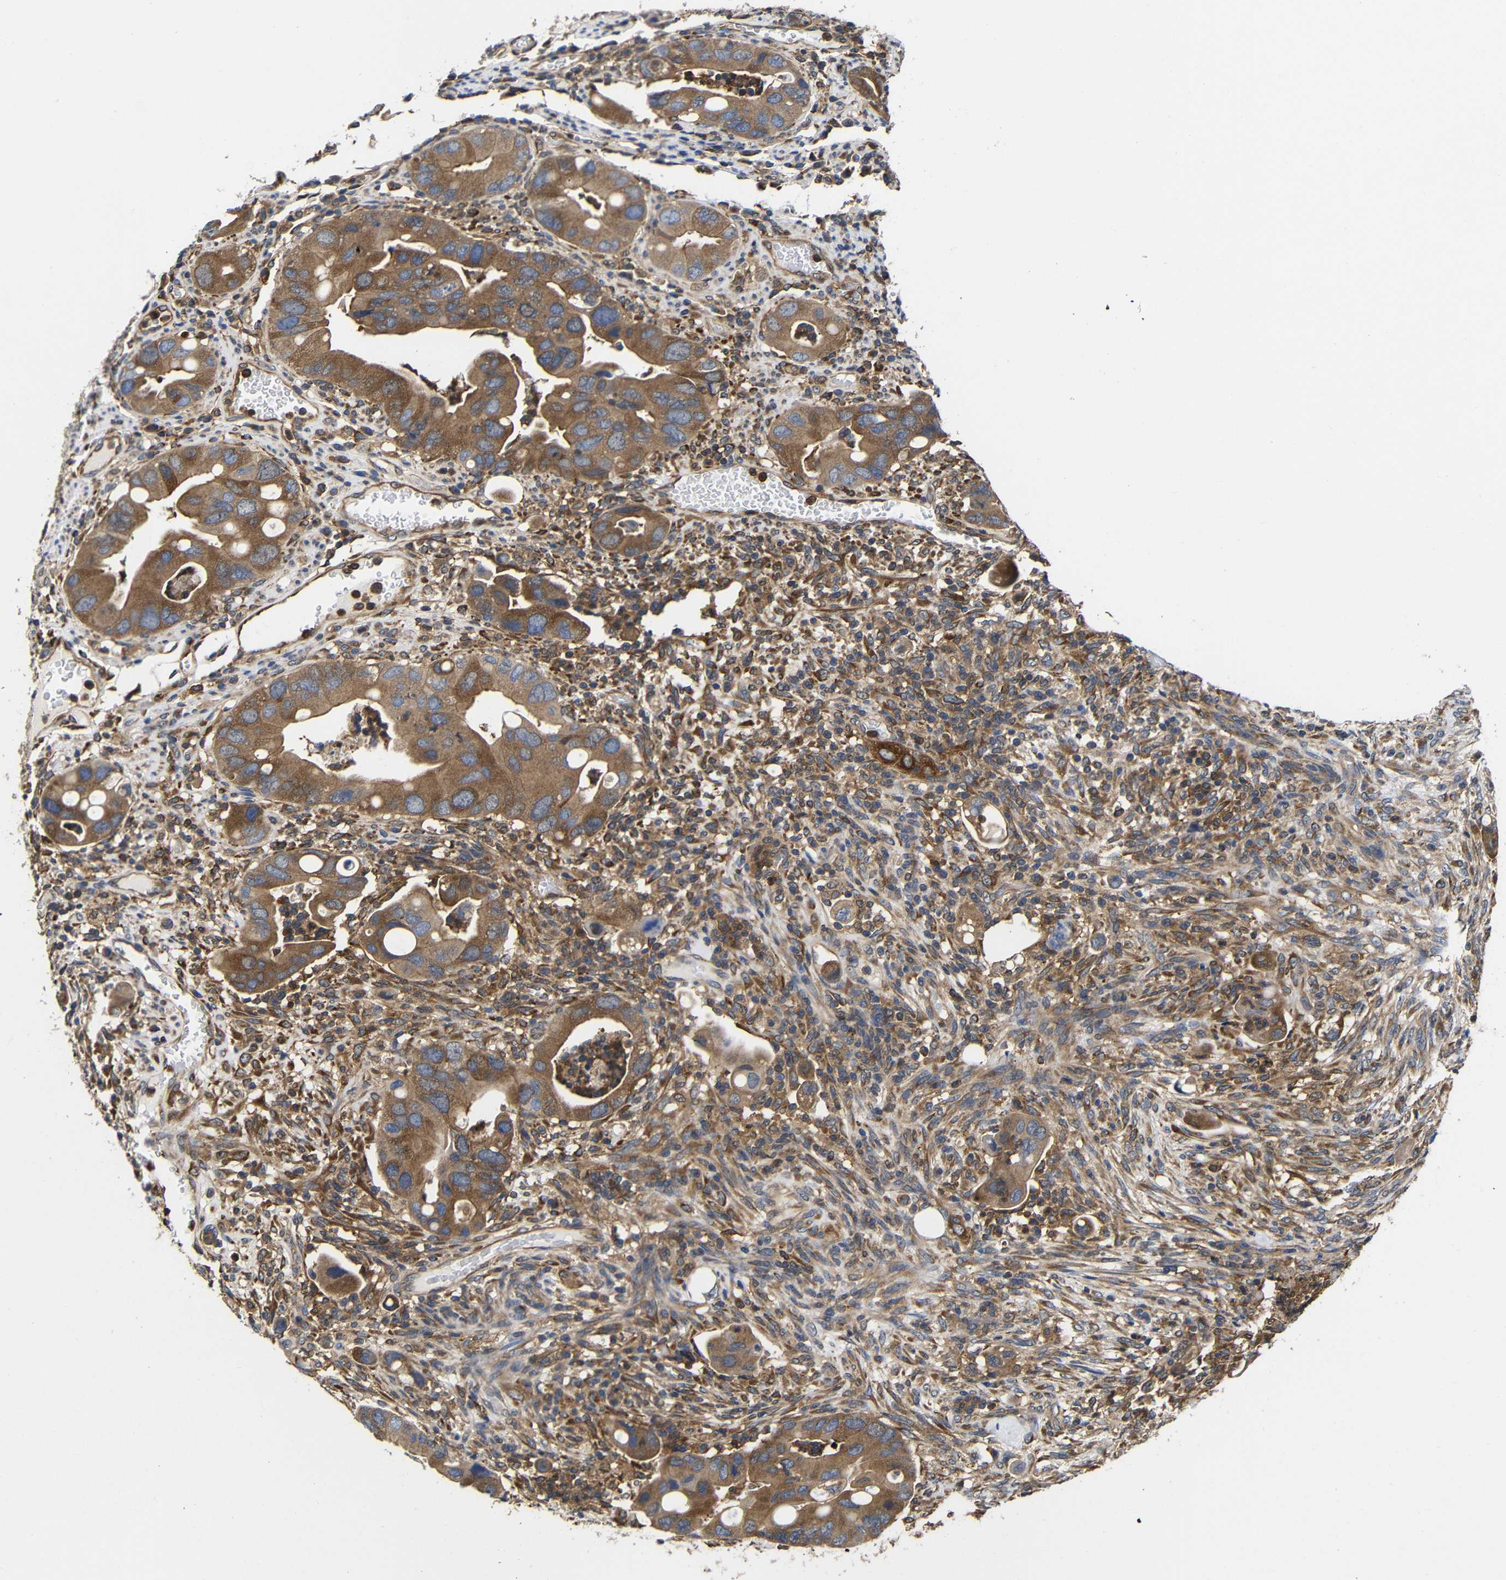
{"staining": {"intensity": "moderate", "quantity": ">75%", "location": "cytoplasmic/membranous"}, "tissue": "colorectal cancer", "cell_type": "Tumor cells", "image_type": "cancer", "snomed": [{"axis": "morphology", "description": "Adenocarcinoma, NOS"}, {"axis": "topography", "description": "Rectum"}], "caption": "Protein expression analysis of human colorectal cancer (adenocarcinoma) reveals moderate cytoplasmic/membranous expression in approximately >75% of tumor cells.", "gene": "LRRCC1", "patient": {"sex": "female", "age": 57}}